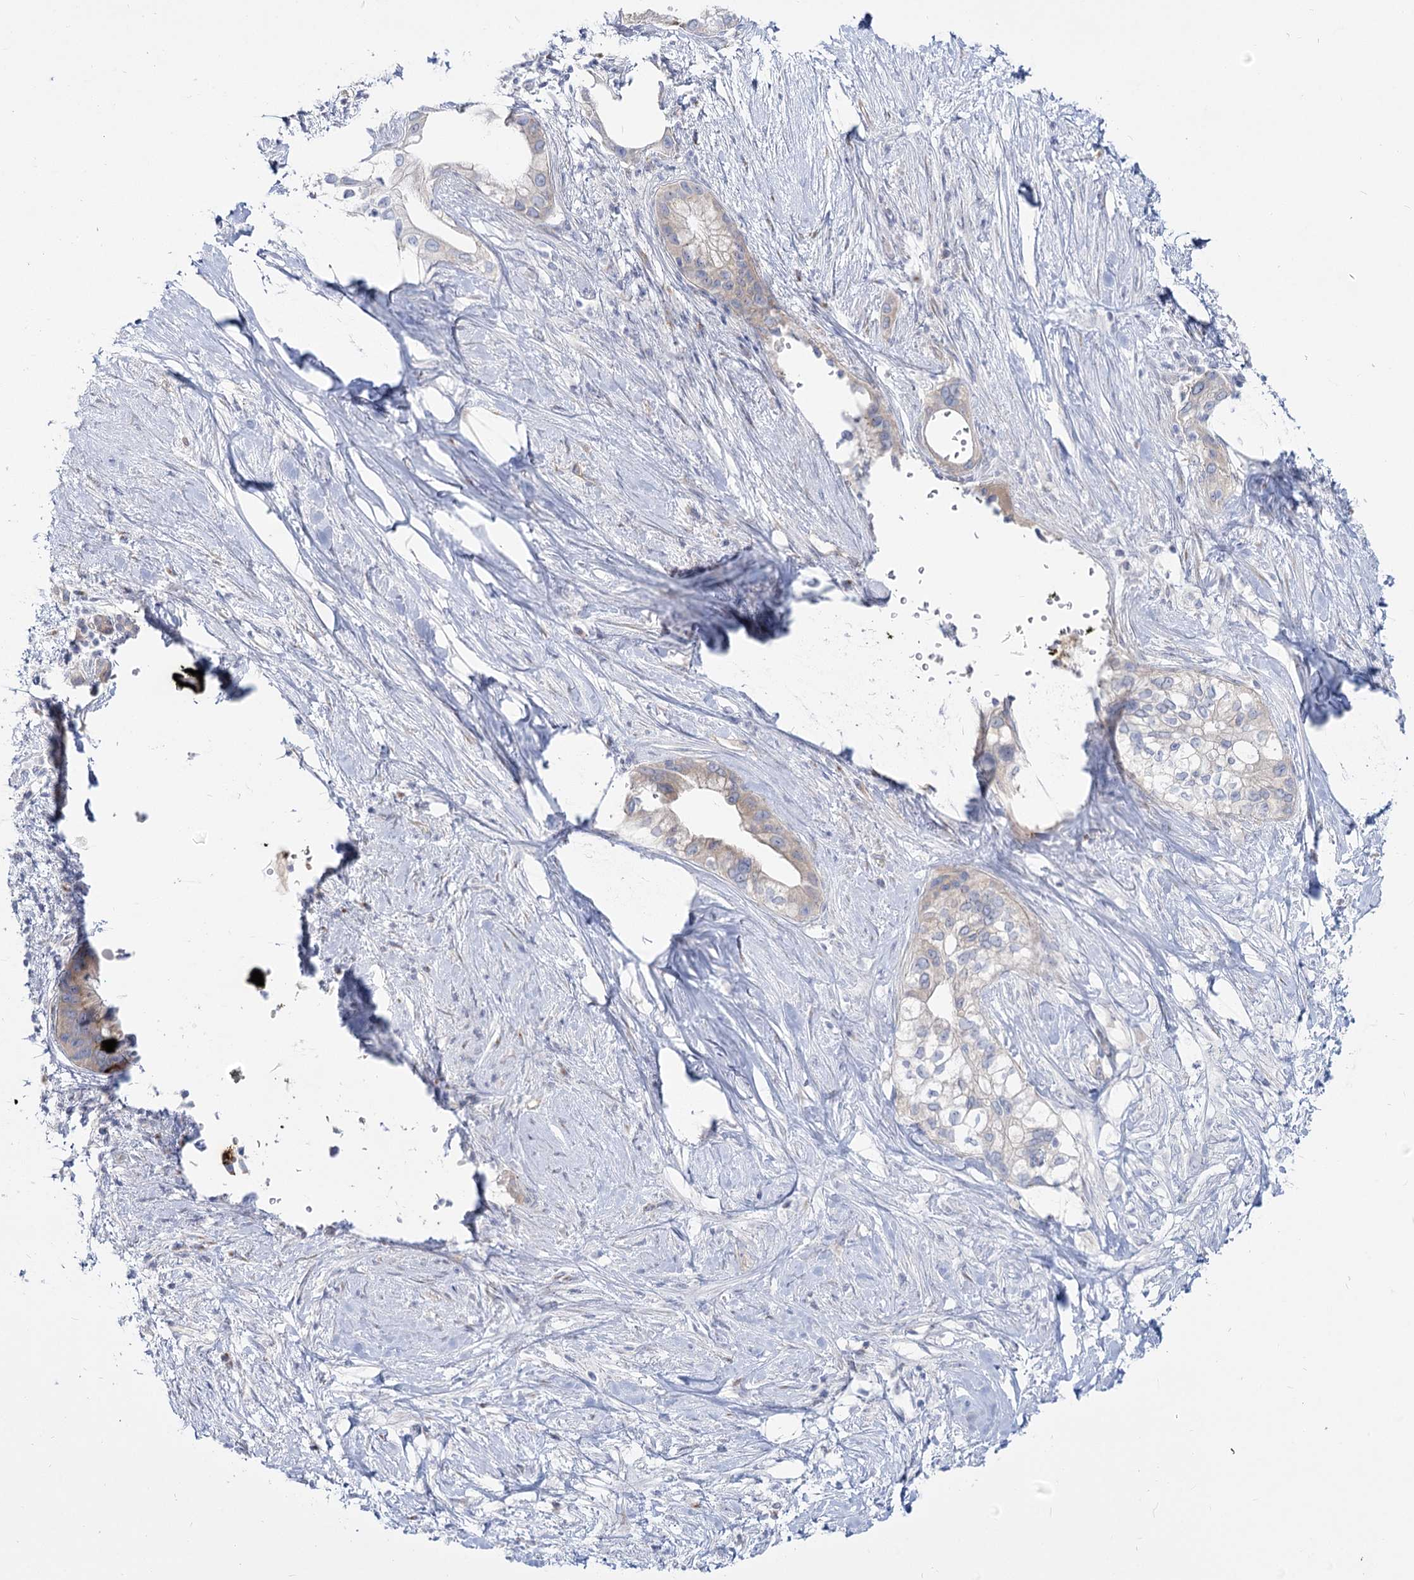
{"staining": {"intensity": "negative", "quantity": "none", "location": "none"}, "tissue": "pancreatic cancer", "cell_type": "Tumor cells", "image_type": "cancer", "snomed": [{"axis": "morphology", "description": "Normal tissue, NOS"}, {"axis": "morphology", "description": "Adenocarcinoma, NOS"}, {"axis": "topography", "description": "Pancreas"}, {"axis": "topography", "description": "Peripheral nerve tissue"}], "caption": "Immunohistochemical staining of pancreatic cancer exhibits no significant expression in tumor cells. The staining was performed using DAB to visualize the protein expression in brown, while the nuclei were stained in blue with hematoxylin (Magnification: 20x).", "gene": "SUOX", "patient": {"sex": "male", "age": 59}}